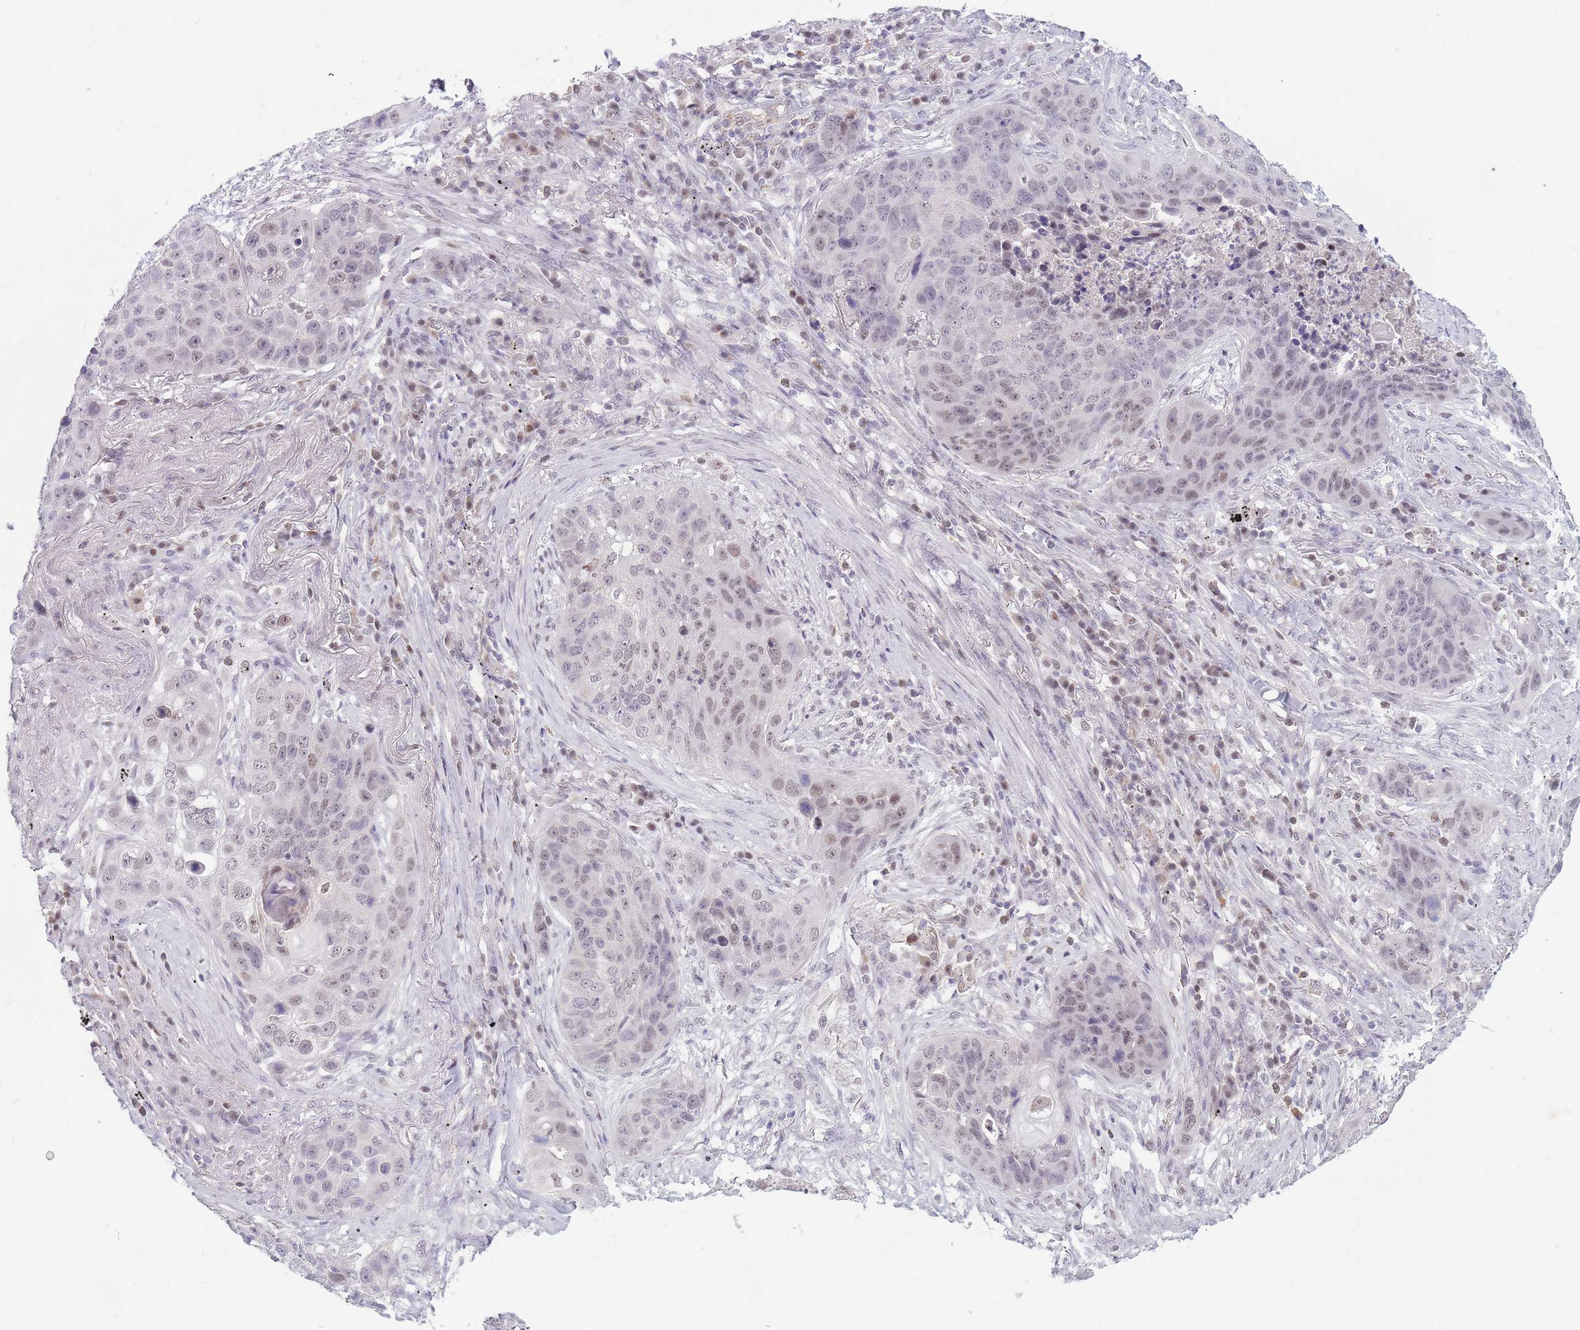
{"staining": {"intensity": "moderate", "quantity": "<25%", "location": "nuclear"}, "tissue": "lung cancer", "cell_type": "Tumor cells", "image_type": "cancer", "snomed": [{"axis": "morphology", "description": "Squamous cell carcinoma, NOS"}, {"axis": "topography", "description": "Lung"}], "caption": "High-magnification brightfield microscopy of lung squamous cell carcinoma stained with DAB (brown) and counterstained with hematoxylin (blue). tumor cells exhibit moderate nuclear staining is present in approximately<25% of cells. Nuclei are stained in blue.", "gene": "ARID3B", "patient": {"sex": "female", "age": 63}}